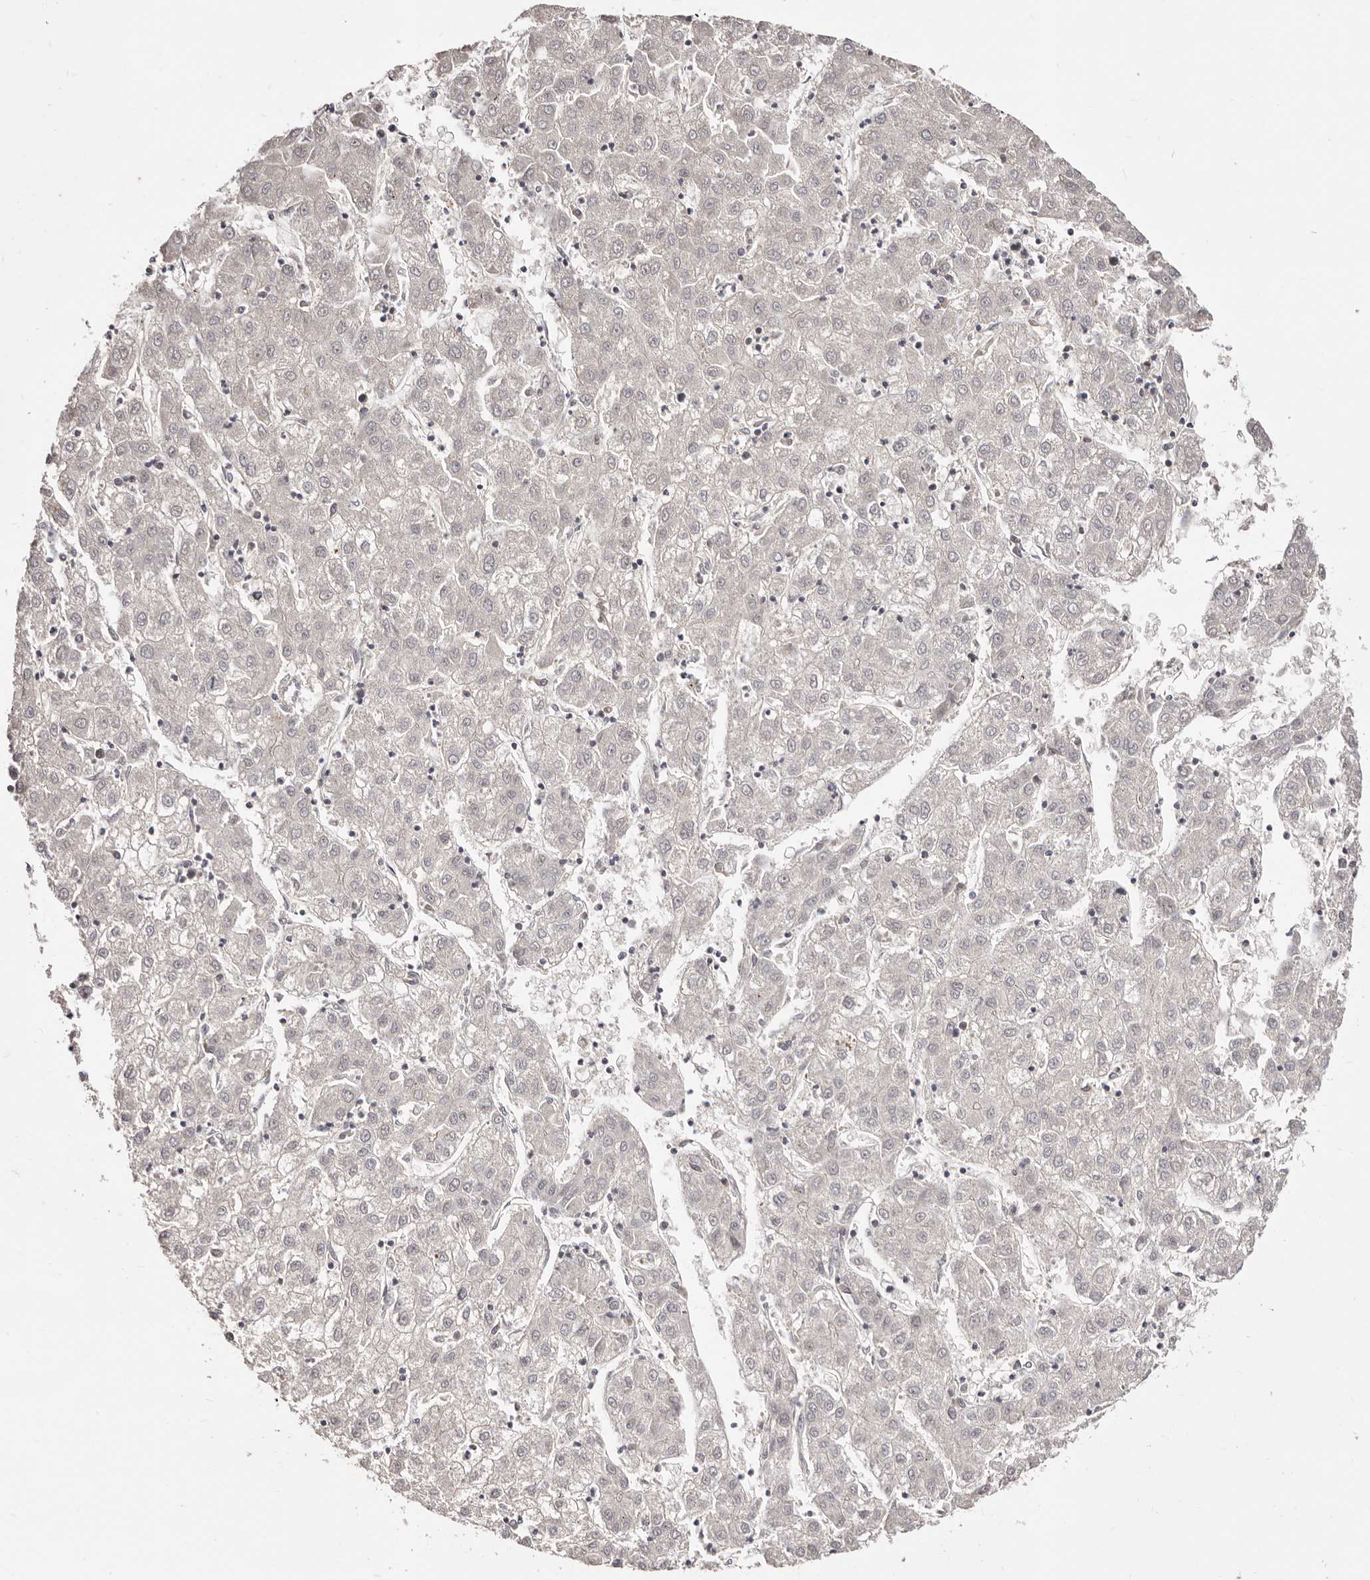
{"staining": {"intensity": "negative", "quantity": "none", "location": "none"}, "tissue": "liver cancer", "cell_type": "Tumor cells", "image_type": "cancer", "snomed": [{"axis": "morphology", "description": "Carcinoma, Hepatocellular, NOS"}, {"axis": "topography", "description": "Liver"}], "caption": "The image demonstrates no significant positivity in tumor cells of liver cancer (hepatocellular carcinoma).", "gene": "SRCAP", "patient": {"sex": "male", "age": 72}}